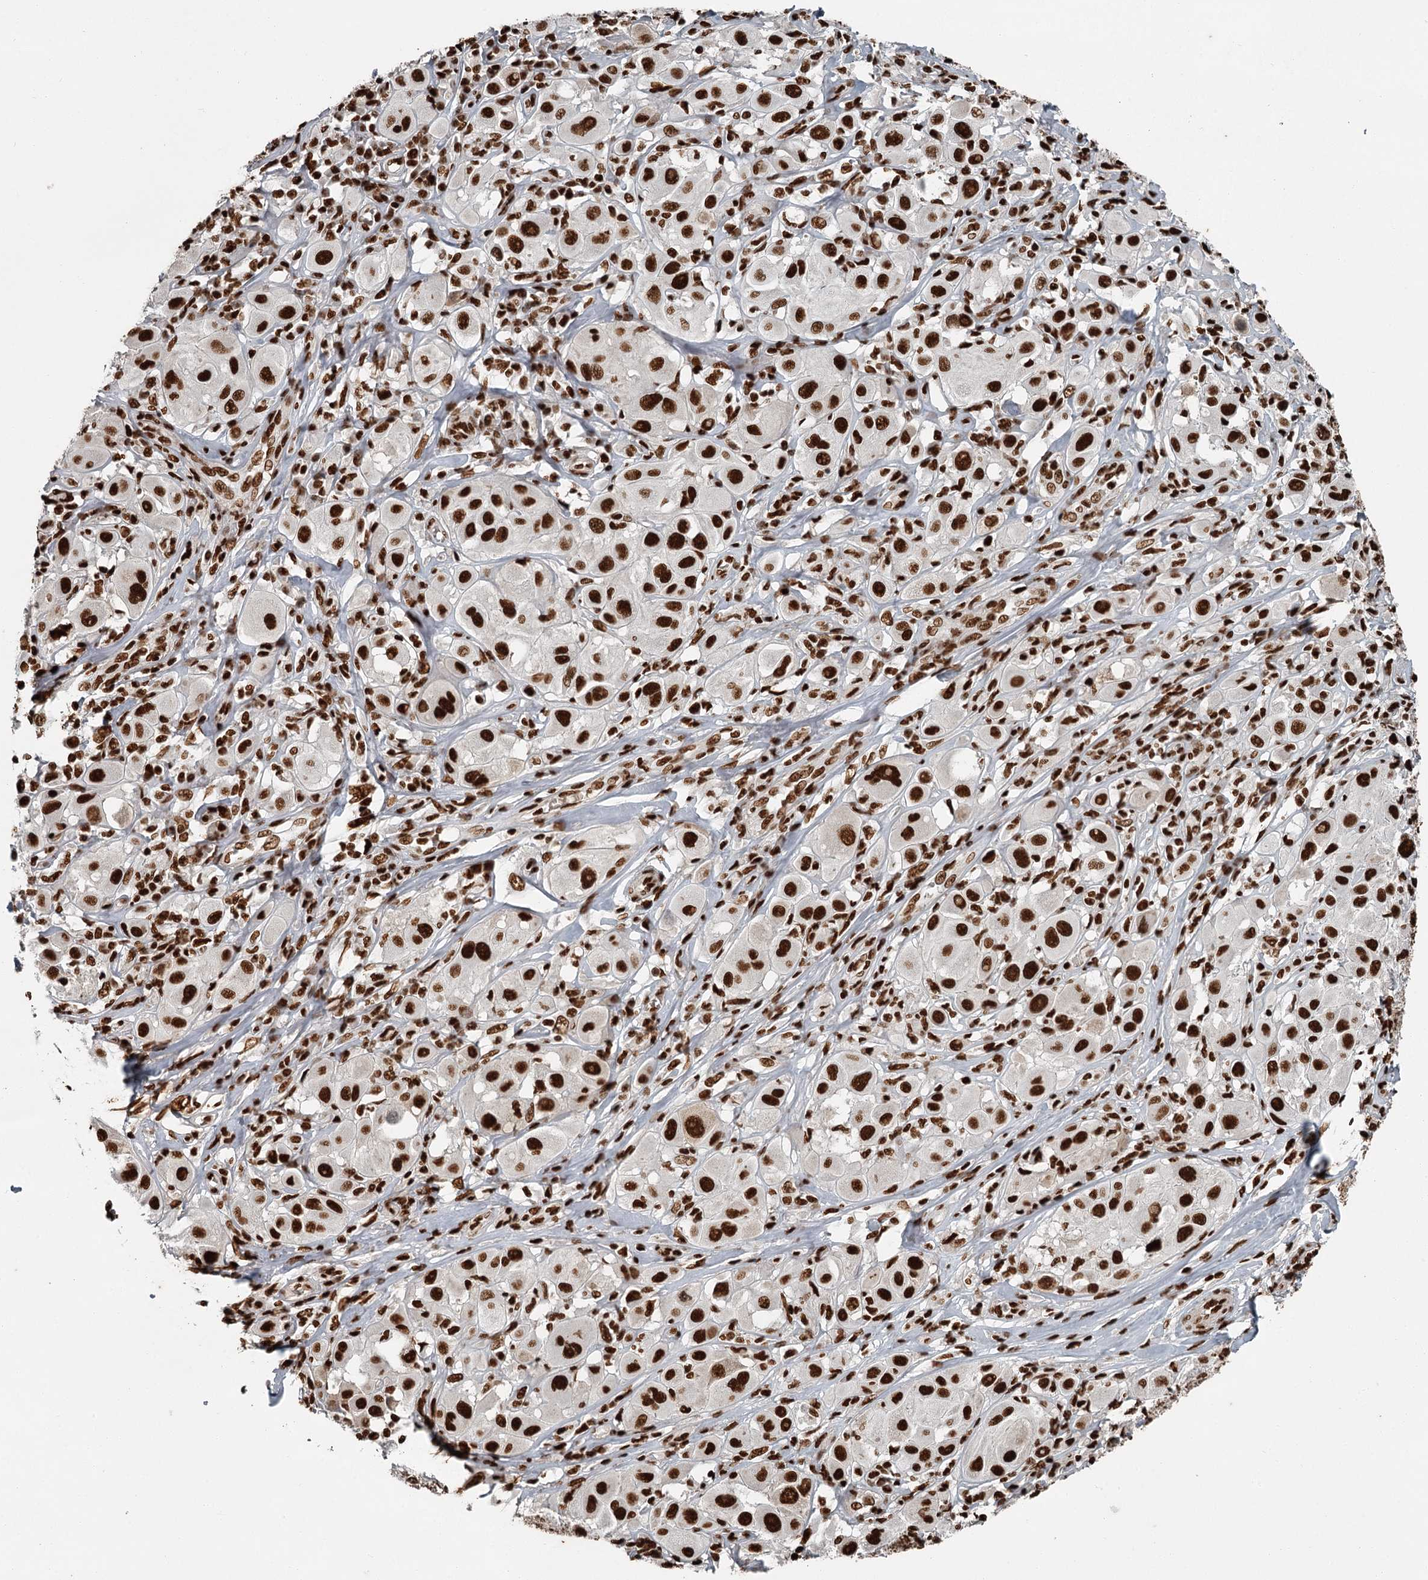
{"staining": {"intensity": "strong", "quantity": ">75%", "location": "nuclear"}, "tissue": "melanoma", "cell_type": "Tumor cells", "image_type": "cancer", "snomed": [{"axis": "morphology", "description": "Malignant melanoma, Metastatic site"}, {"axis": "topography", "description": "Skin"}], "caption": "Immunohistochemistry (DAB (3,3'-diaminobenzidine)) staining of malignant melanoma (metastatic site) reveals strong nuclear protein positivity in approximately >75% of tumor cells. (Brightfield microscopy of DAB IHC at high magnification).", "gene": "RBBP7", "patient": {"sex": "male", "age": 41}}